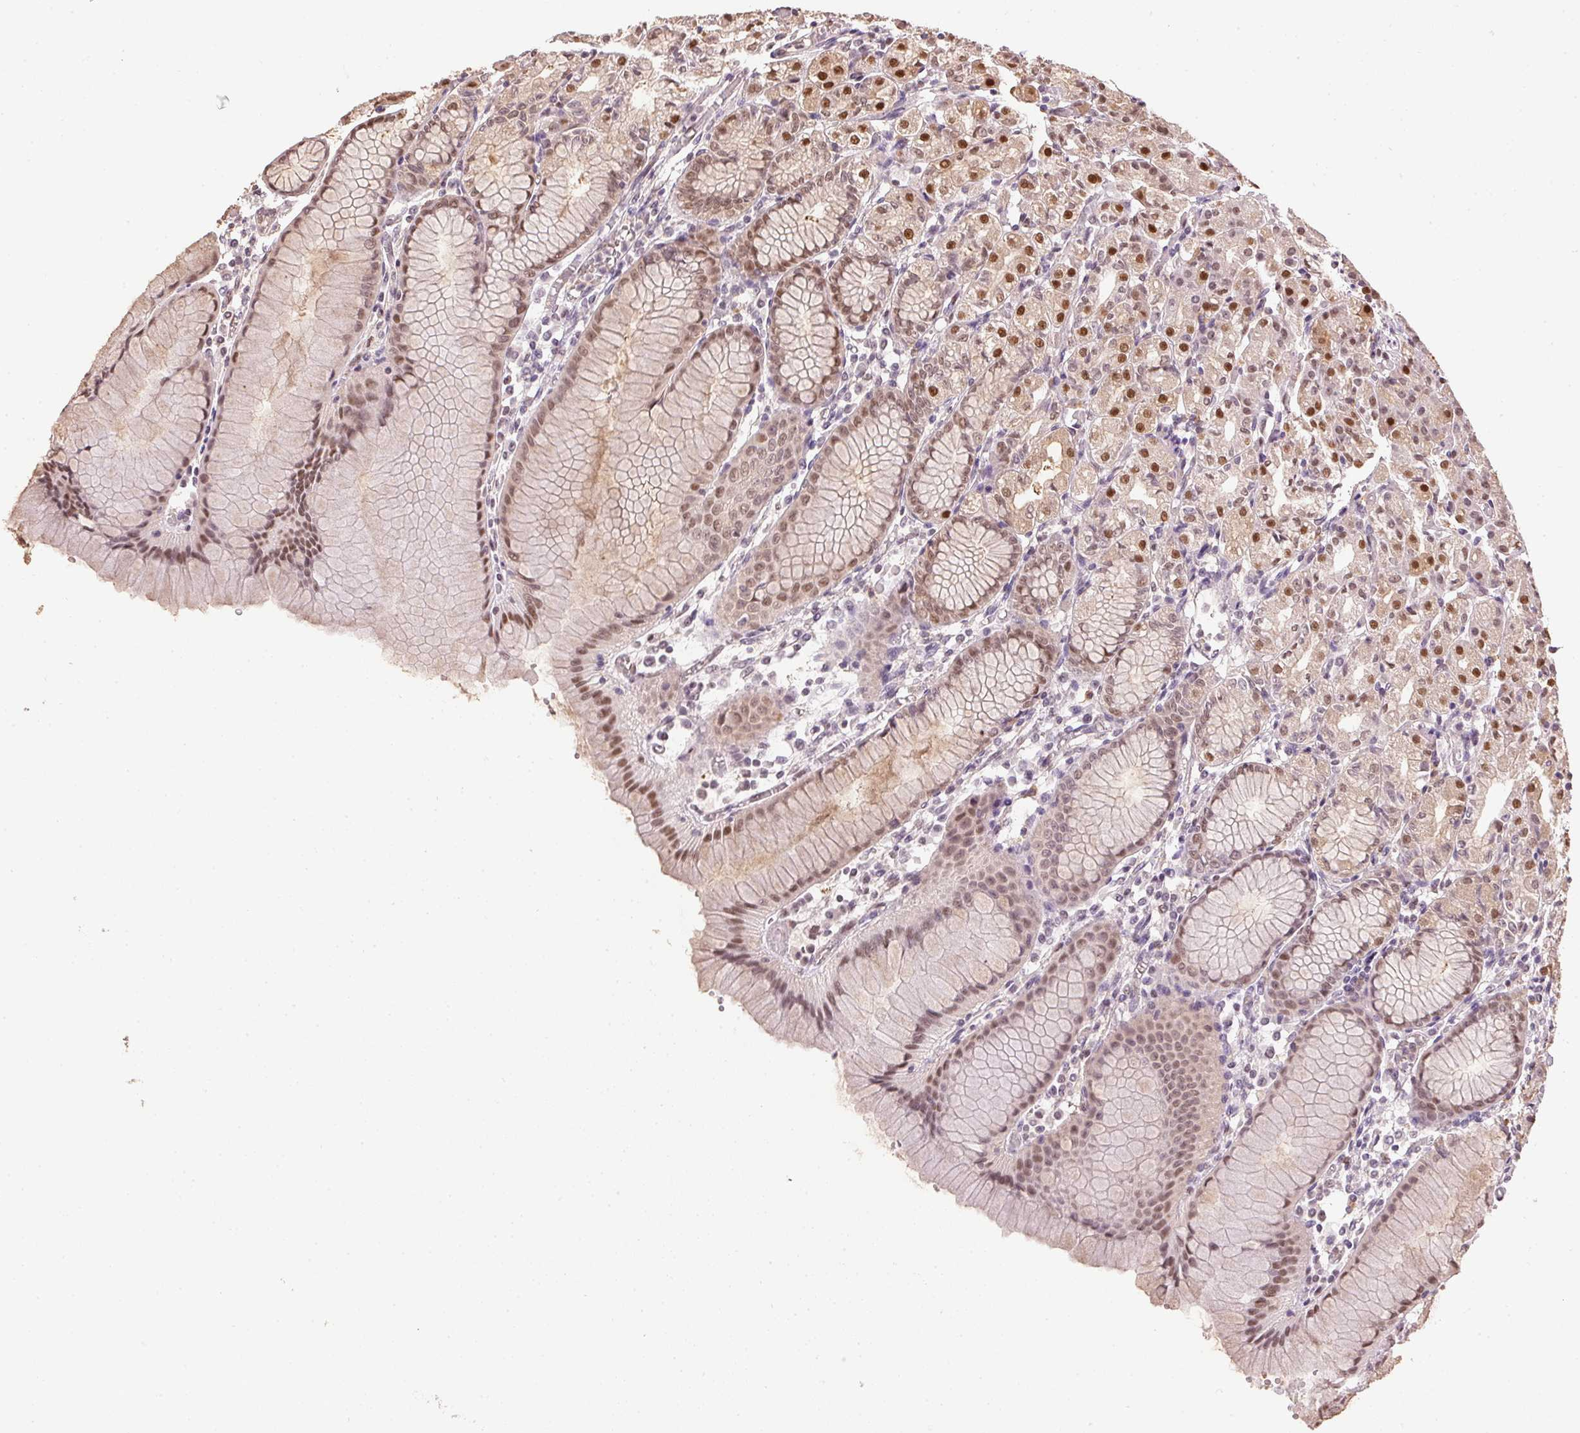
{"staining": {"intensity": "moderate", "quantity": "25%-75%", "location": "nuclear"}, "tissue": "stomach", "cell_type": "Glandular cells", "image_type": "normal", "snomed": [{"axis": "morphology", "description": "Normal tissue, NOS"}, {"axis": "topography", "description": "Stomach"}], "caption": "Immunohistochemical staining of unremarkable human stomach displays 25%-75% levels of moderate nuclear protein positivity in approximately 25%-75% of glandular cells.", "gene": "TPI1", "patient": {"sex": "female", "age": 57}}